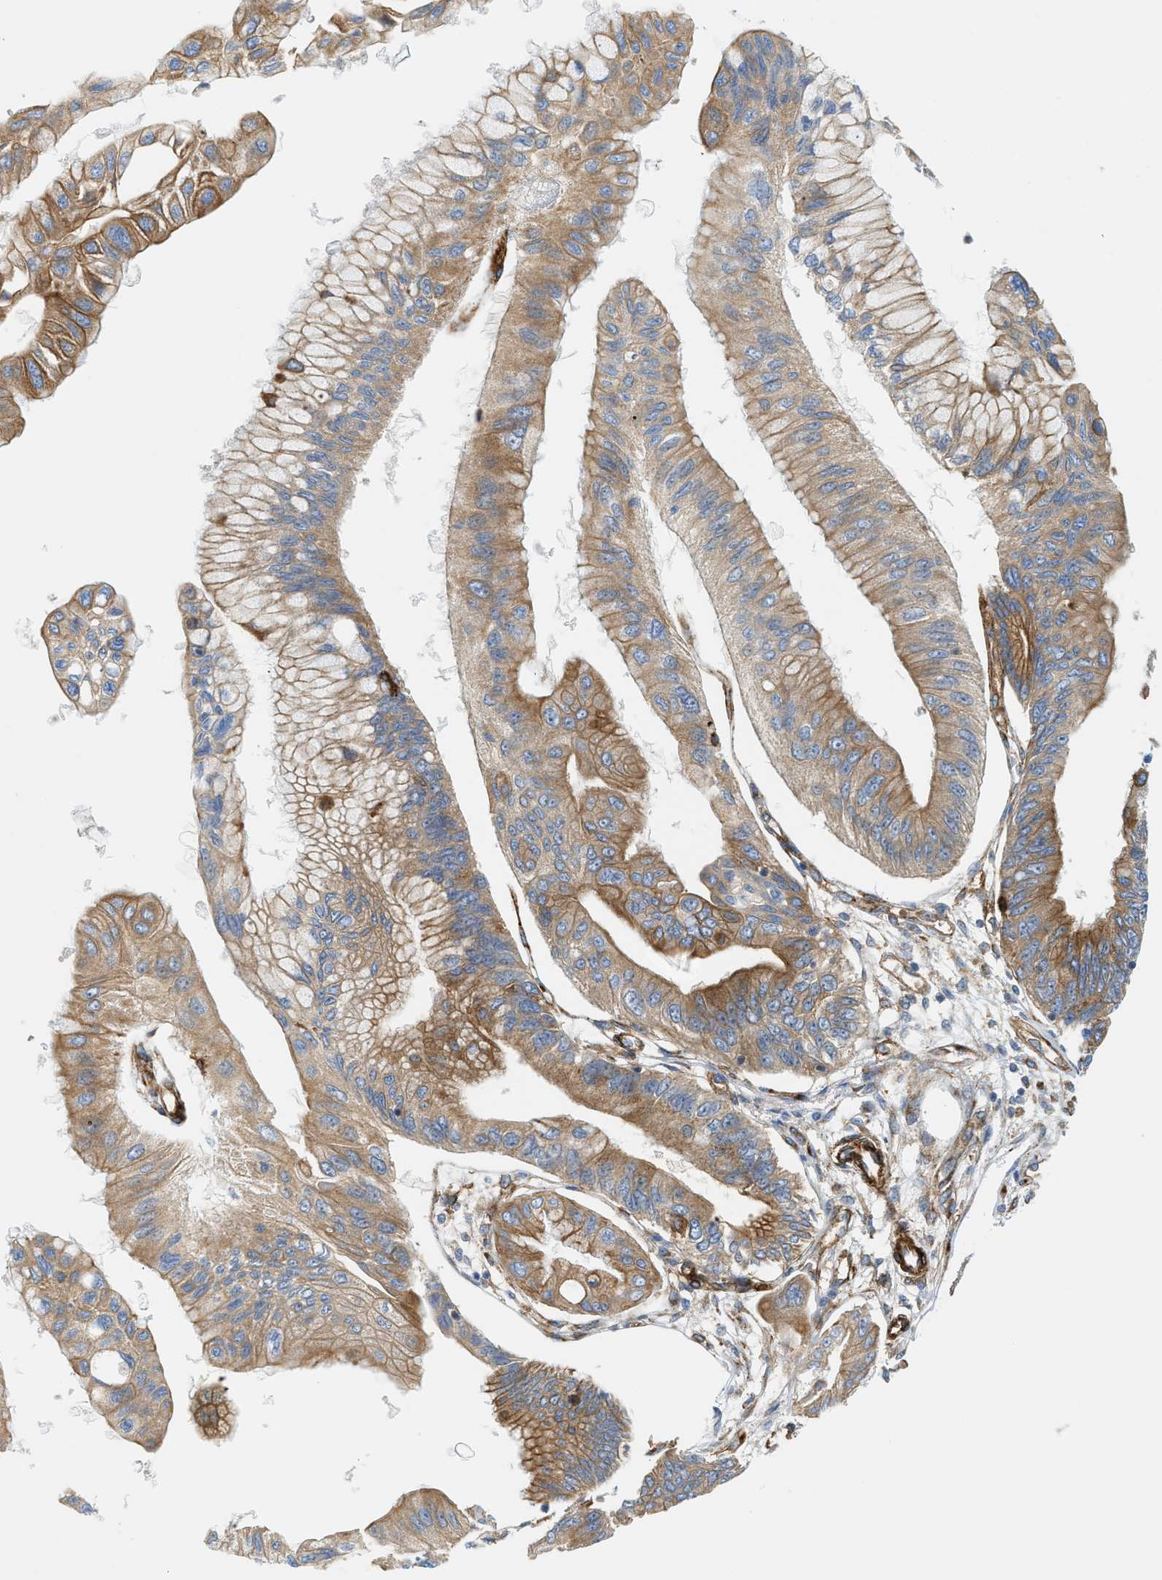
{"staining": {"intensity": "moderate", "quantity": ">75%", "location": "cytoplasmic/membranous"}, "tissue": "pancreatic cancer", "cell_type": "Tumor cells", "image_type": "cancer", "snomed": [{"axis": "morphology", "description": "Adenocarcinoma, NOS"}, {"axis": "topography", "description": "Pancreas"}], "caption": "Human pancreatic cancer stained with a brown dye displays moderate cytoplasmic/membranous positive positivity in approximately >75% of tumor cells.", "gene": "HIP1", "patient": {"sex": "female", "age": 77}}